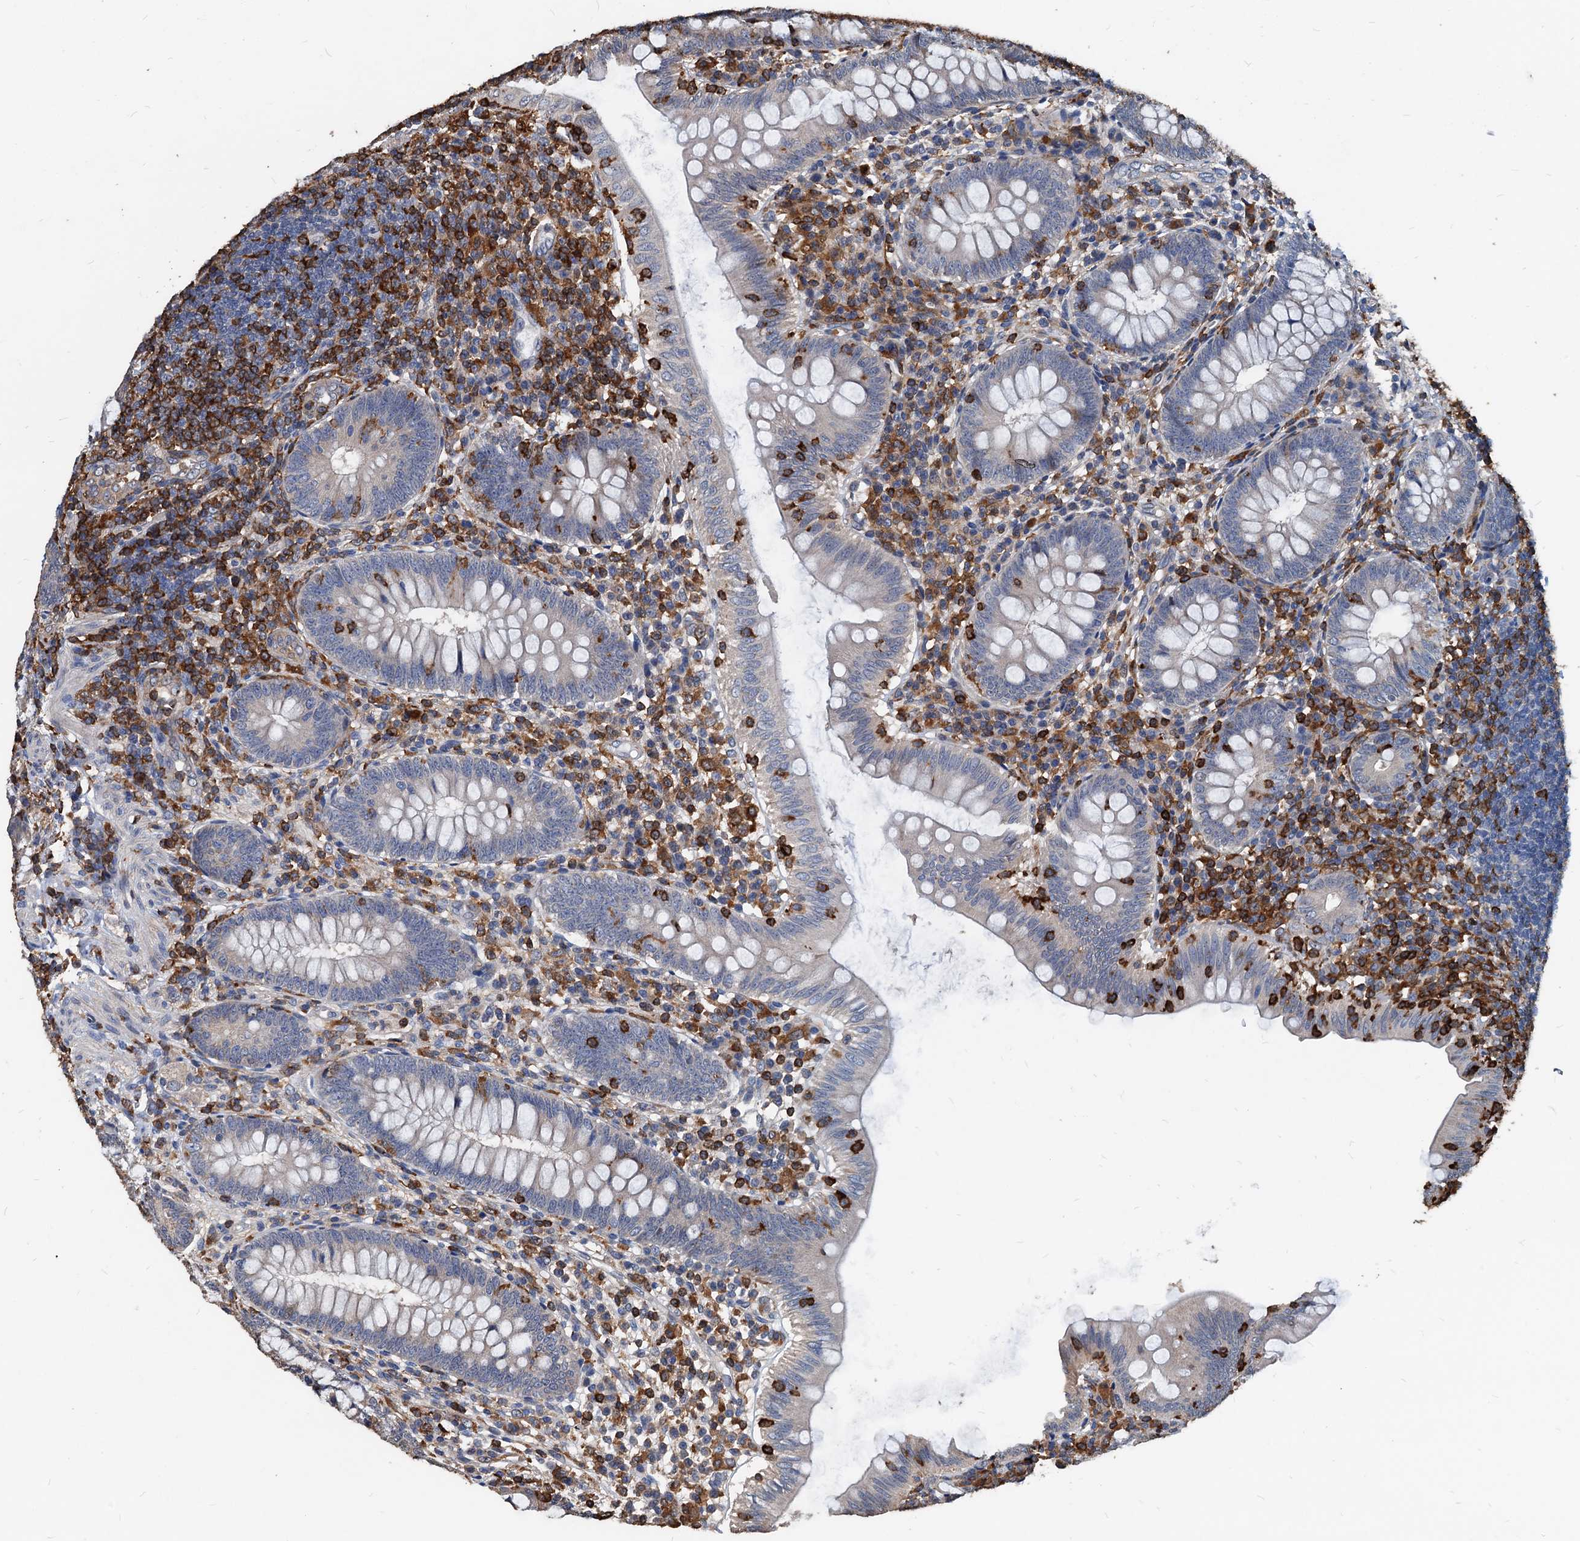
{"staining": {"intensity": "negative", "quantity": "none", "location": "none"}, "tissue": "appendix", "cell_type": "Glandular cells", "image_type": "normal", "snomed": [{"axis": "morphology", "description": "Normal tissue, NOS"}, {"axis": "topography", "description": "Appendix"}], "caption": "This image is of benign appendix stained with immunohistochemistry to label a protein in brown with the nuclei are counter-stained blue. There is no staining in glandular cells. The staining was performed using DAB (3,3'-diaminobenzidine) to visualize the protein expression in brown, while the nuclei were stained in blue with hematoxylin (Magnification: 20x).", "gene": "LCP2", "patient": {"sex": "male", "age": 14}}